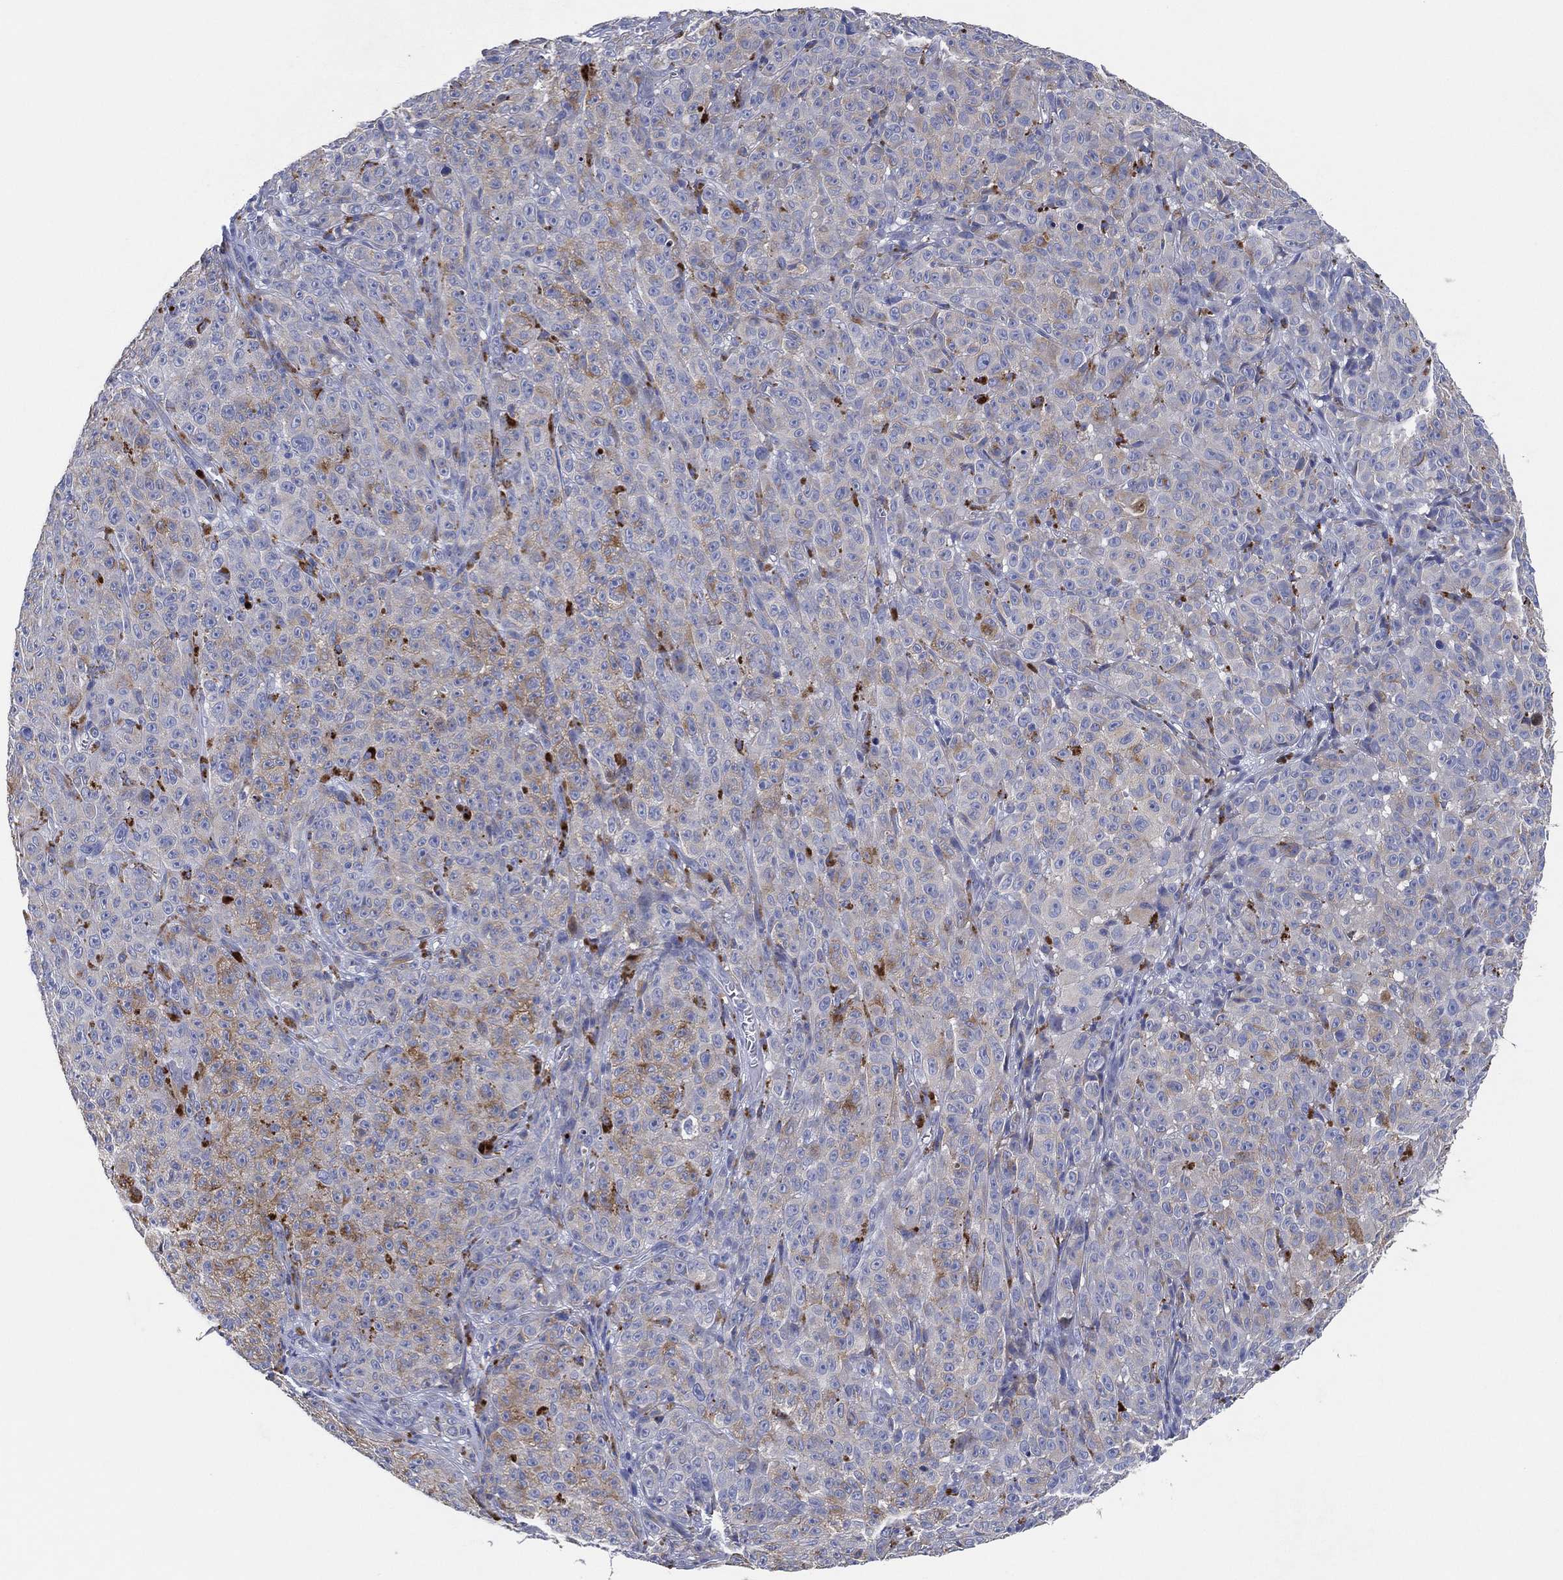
{"staining": {"intensity": "weak", "quantity": "25%-75%", "location": "cytoplasmic/membranous"}, "tissue": "melanoma", "cell_type": "Tumor cells", "image_type": "cancer", "snomed": [{"axis": "morphology", "description": "Malignant melanoma, NOS"}, {"axis": "topography", "description": "Skin"}], "caption": "Immunohistochemical staining of melanoma reveals weak cytoplasmic/membranous protein expression in approximately 25%-75% of tumor cells.", "gene": "GALNS", "patient": {"sex": "female", "age": 82}}